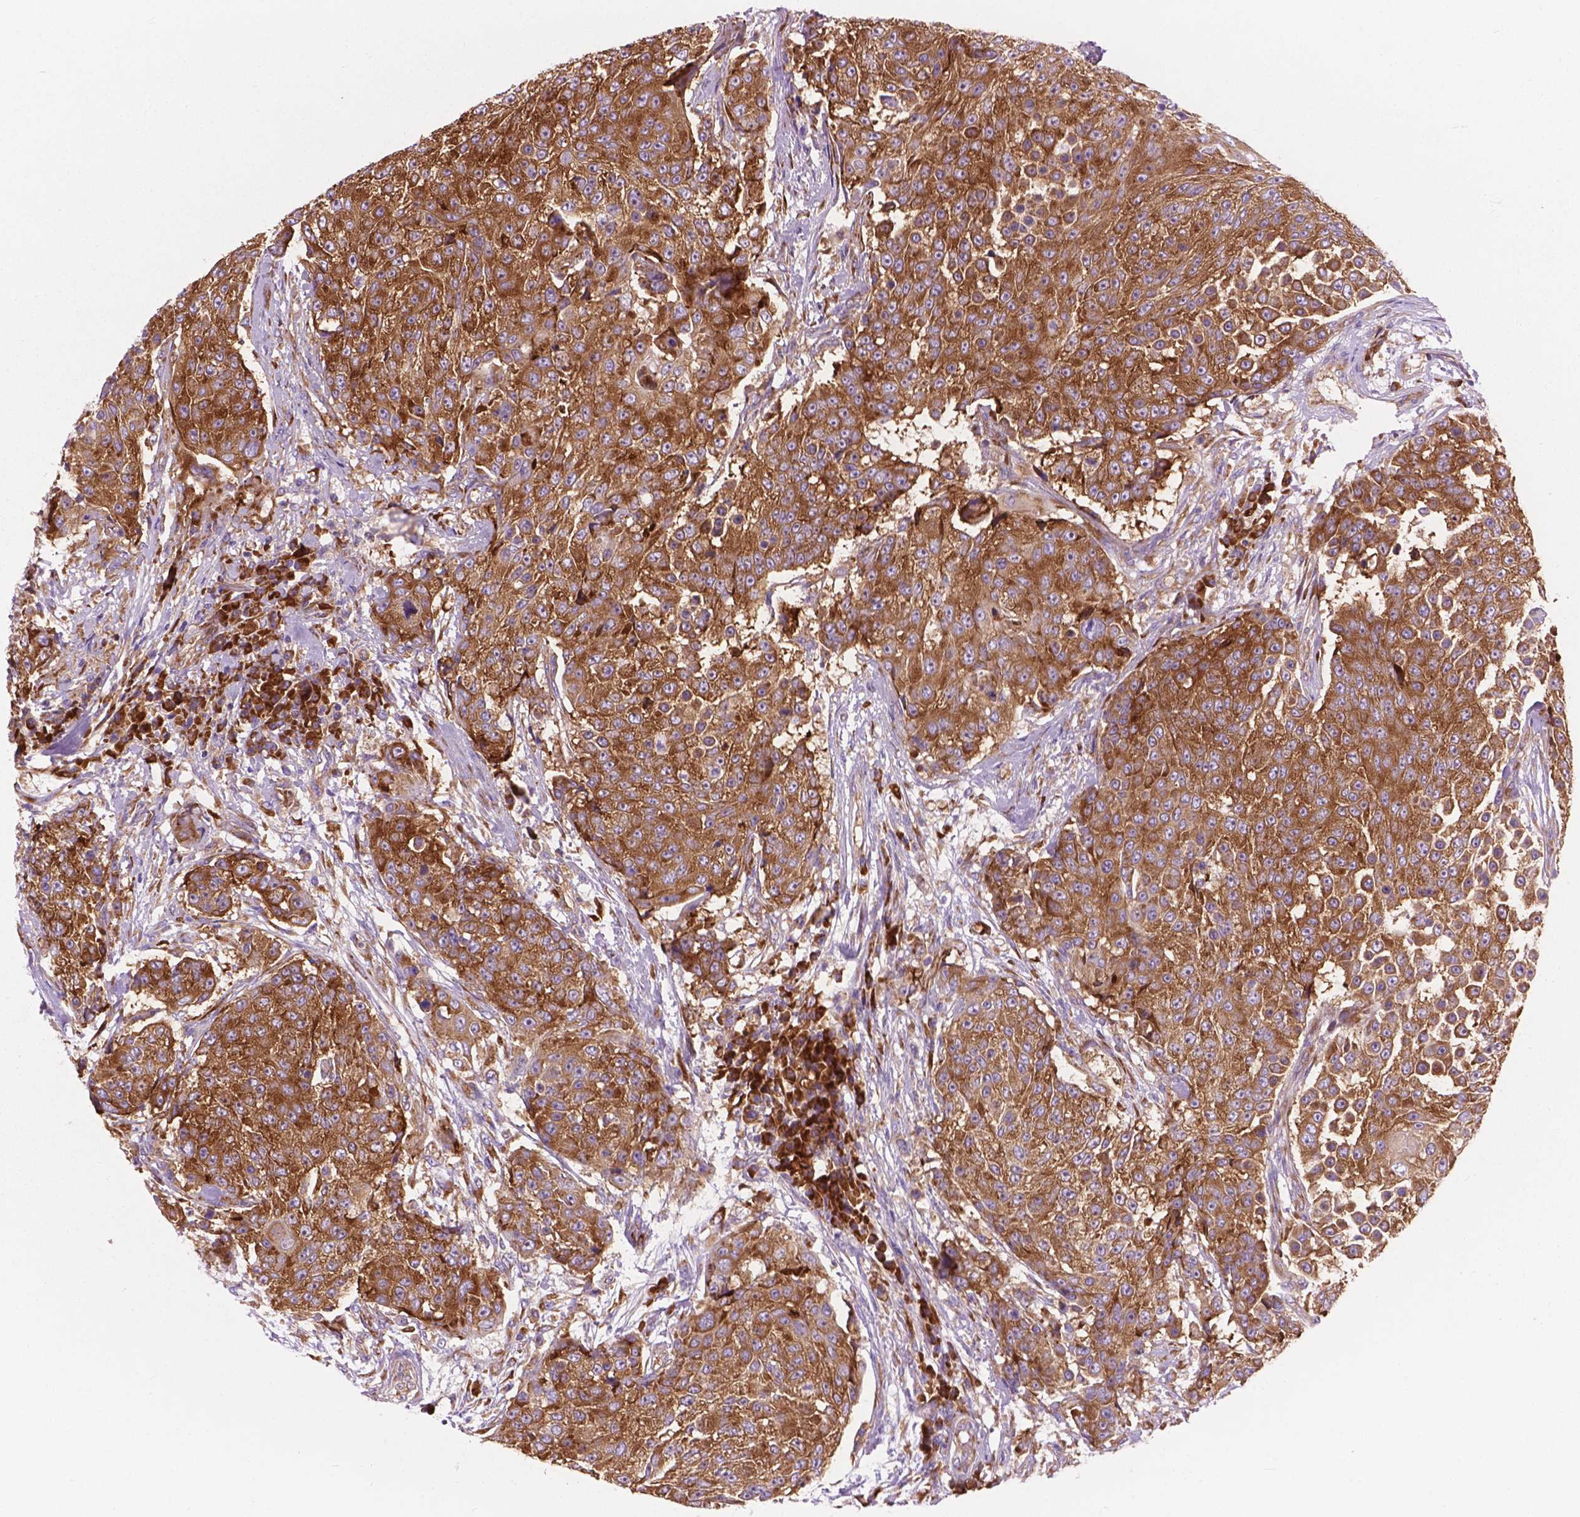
{"staining": {"intensity": "moderate", "quantity": ">75%", "location": "cytoplasmic/membranous"}, "tissue": "urothelial cancer", "cell_type": "Tumor cells", "image_type": "cancer", "snomed": [{"axis": "morphology", "description": "Urothelial carcinoma, High grade"}, {"axis": "topography", "description": "Urinary bladder"}], "caption": "Immunohistochemical staining of human high-grade urothelial carcinoma reveals medium levels of moderate cytoplasmic/membranous protein positivity in approximately >75% of tumor cells. (DAB (3,3'-diaminobenzidine) IHC with brightfield microscopy, high magnification).", "gene": "RPL37A", "patient": {"sex": "female", "age": 63}}